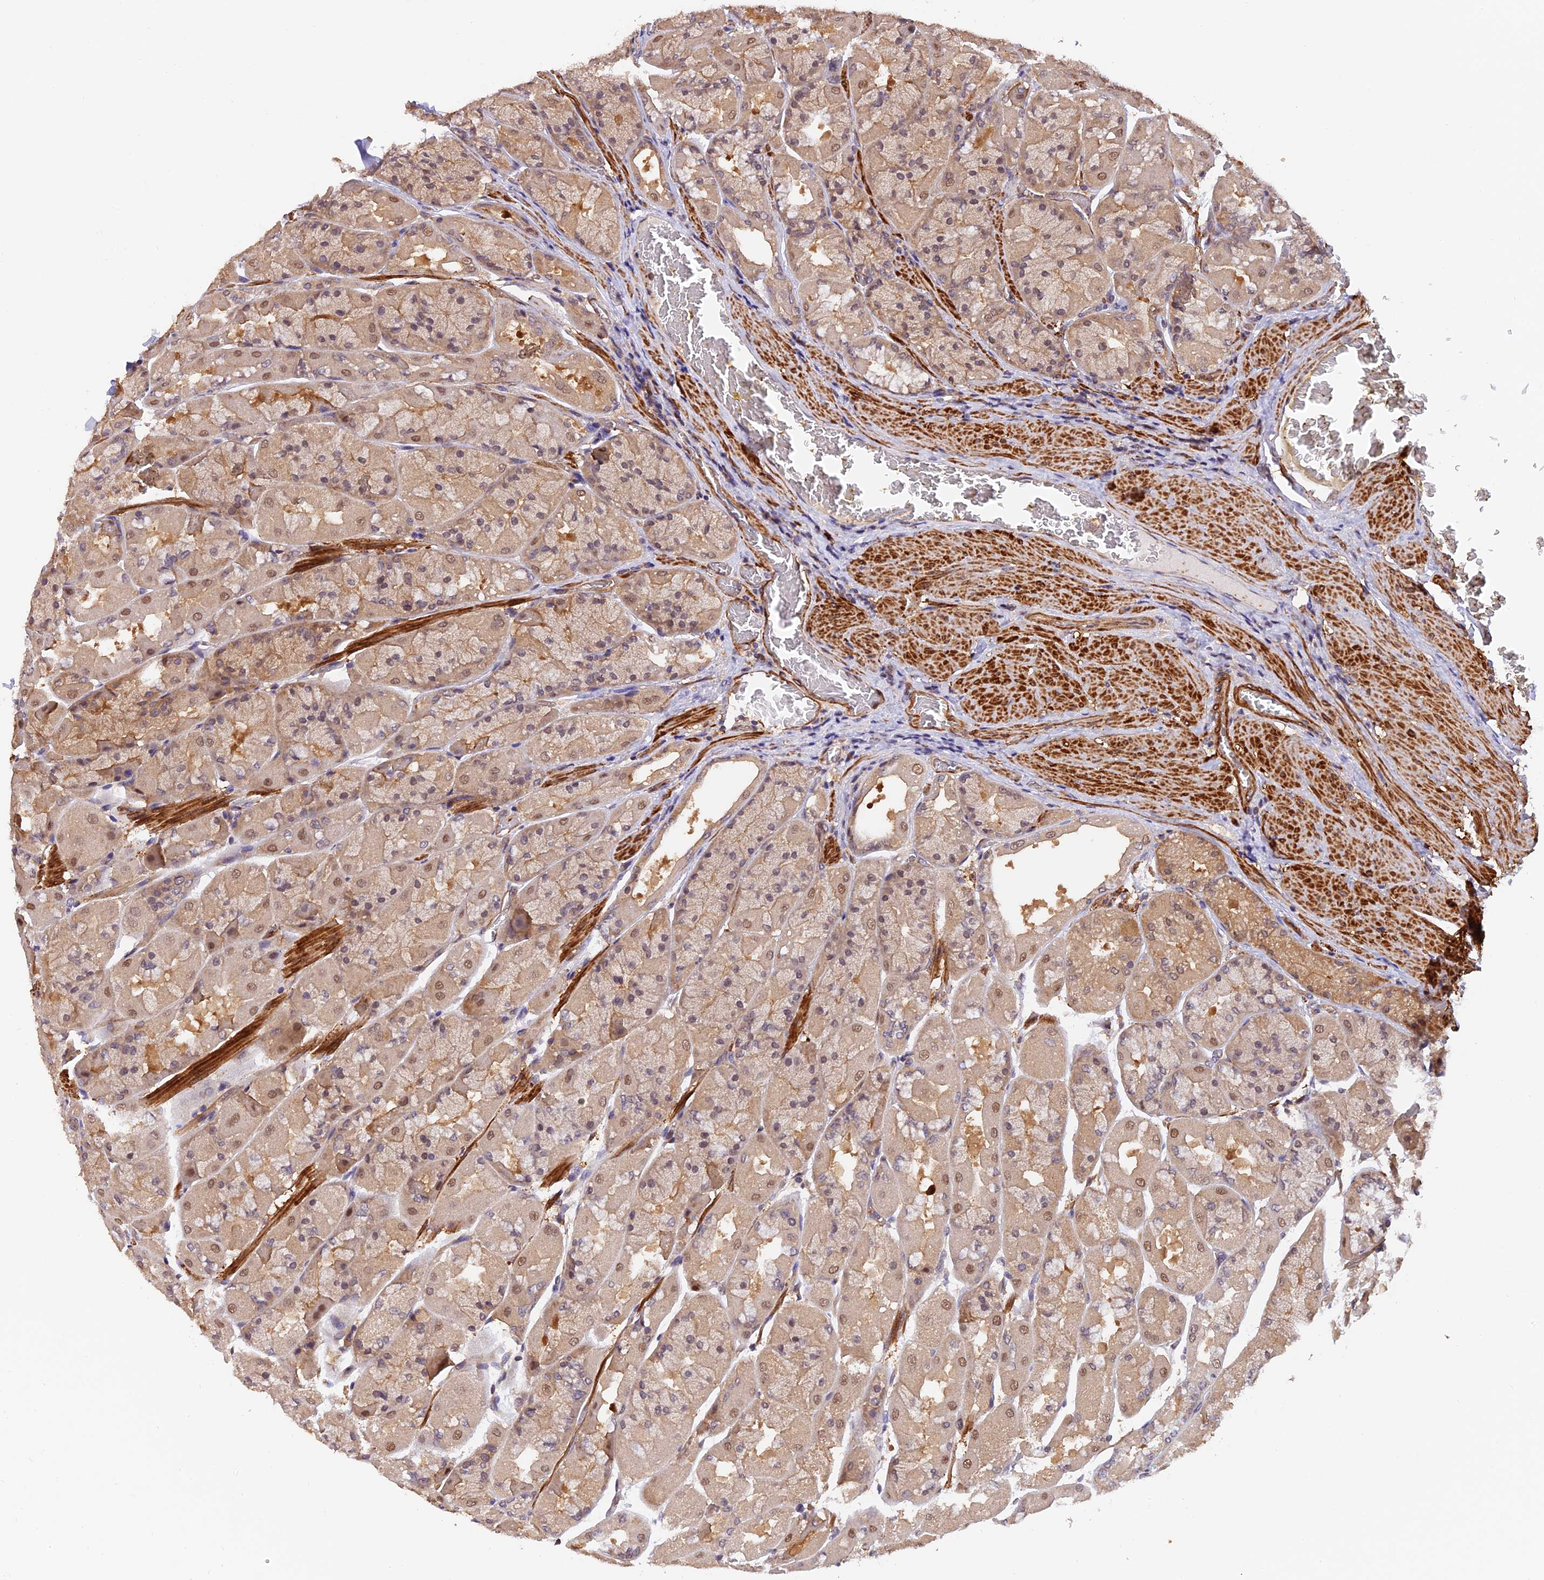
{"staining": {"intensity": "moderate", "quantity": "<25%", "location": "cytoplasmic/membranous,nuclear"}, "tissue": "stomach", "cell_type": "Glandular cells", "image_type": "normal", "snomed": [{"axis": "morphology", "description": "Normal tissue, NOS"}, {"axis": "topography", "description": "Stomach"}], "caption": "Protein staining exhibits moderate cytoplasmic/membranous,nuclear staining in approximately <25% of glandular cells in benign stomach. Nuclei are stained in blue.", "gene": "PSMB3", "patient": {"sex": "female", "age": 61}}